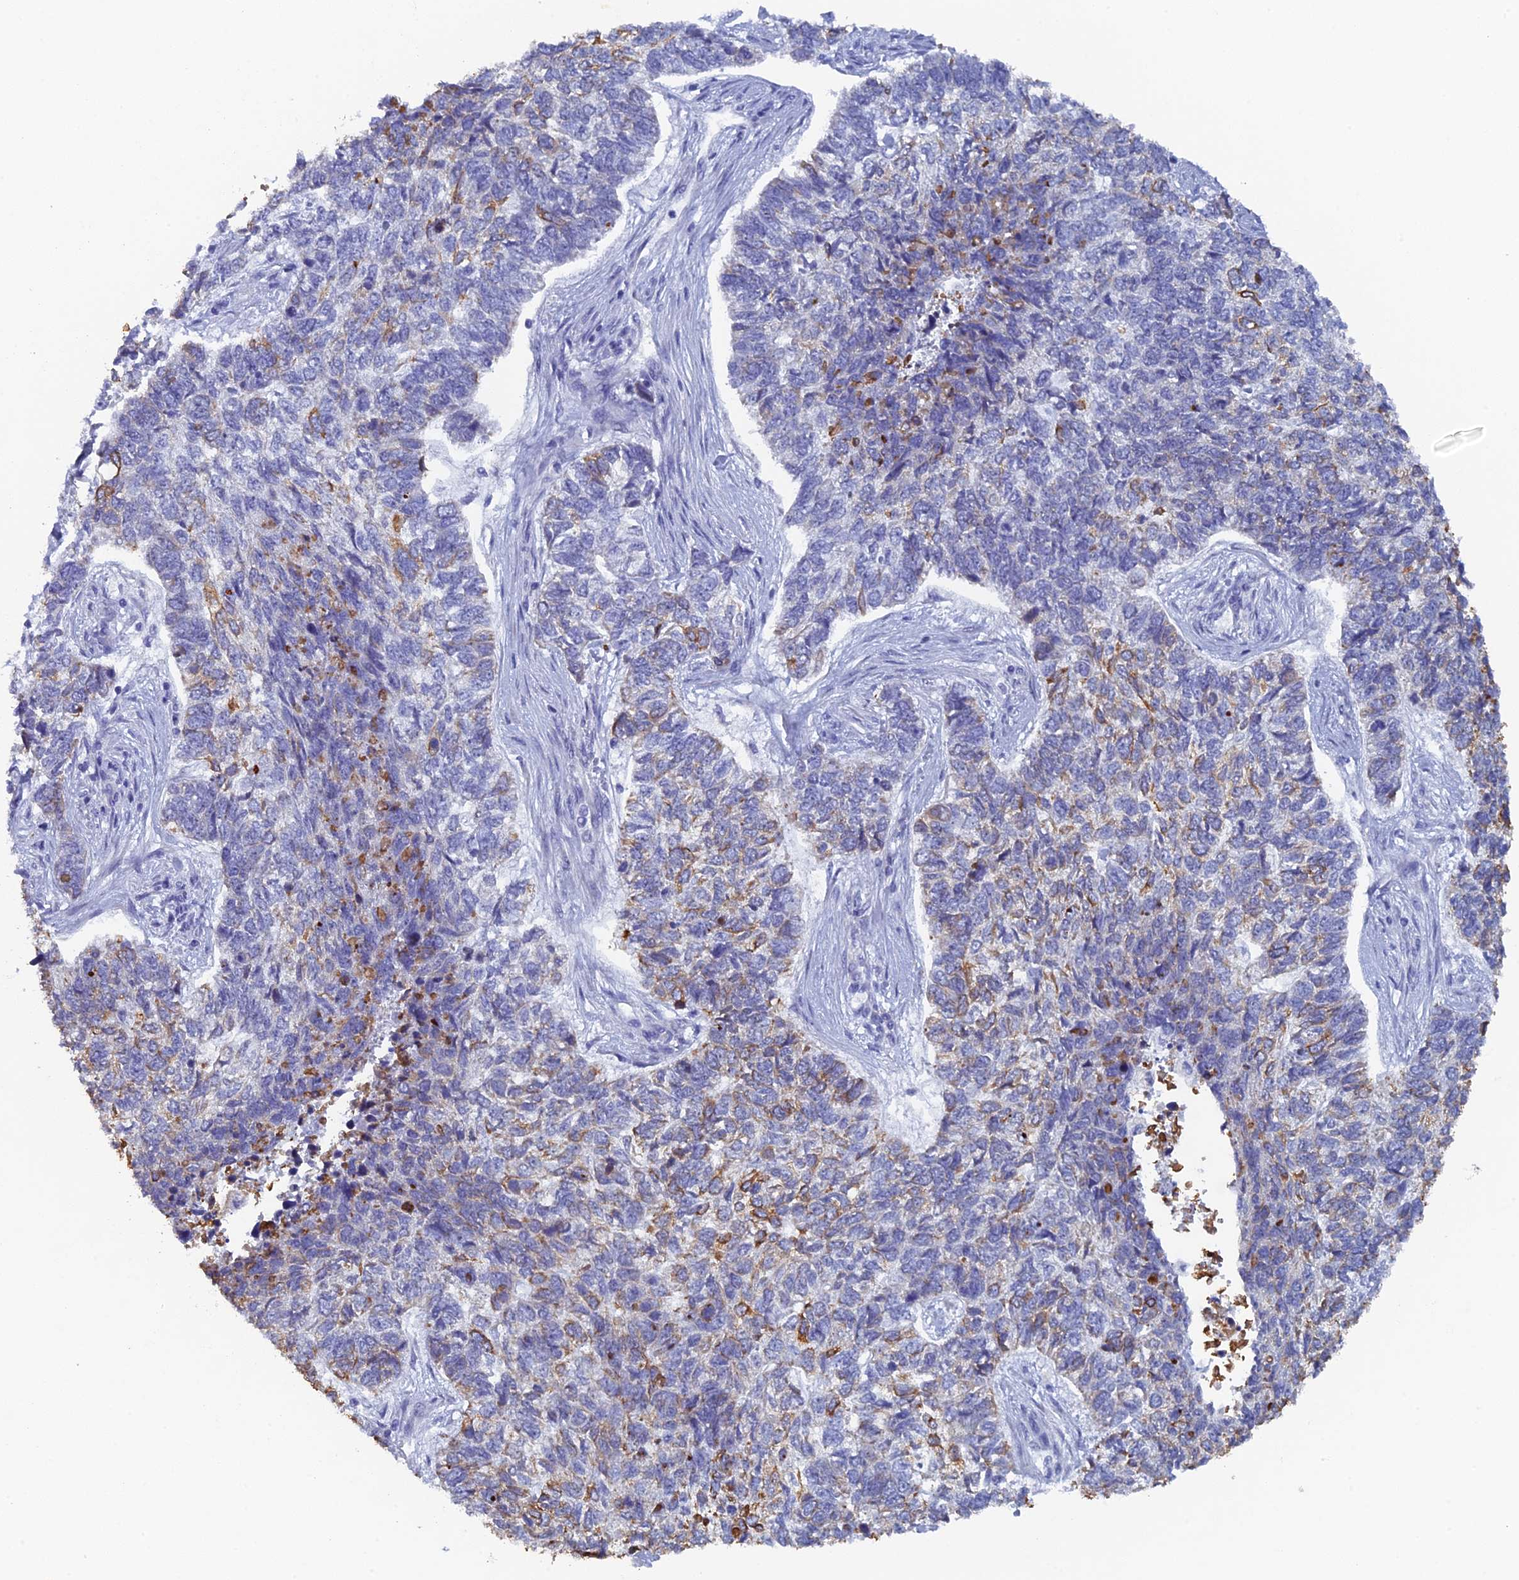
{"staining": {"intensity": "moderate", "quantity": "25%-75%", "location": "cytoplasmic/membranous"}, "tissue": "skin cancer", "cell_type": "Tumor cells", "image_type": "cancer", "snomed": [{"axis": "morphology", "description": "Basal cell carcinoma"}, {"axis": "topography", "description": "Skin"}], "caption": "The photomicrograph reveals staining of basal cell carcinoma (skin), revealing moderate cytoplasmic/membranous protein staining (brown color) within tumor cells.", "gene": "SRFBP1", "patient": {"sex": "female", "age": 65}}